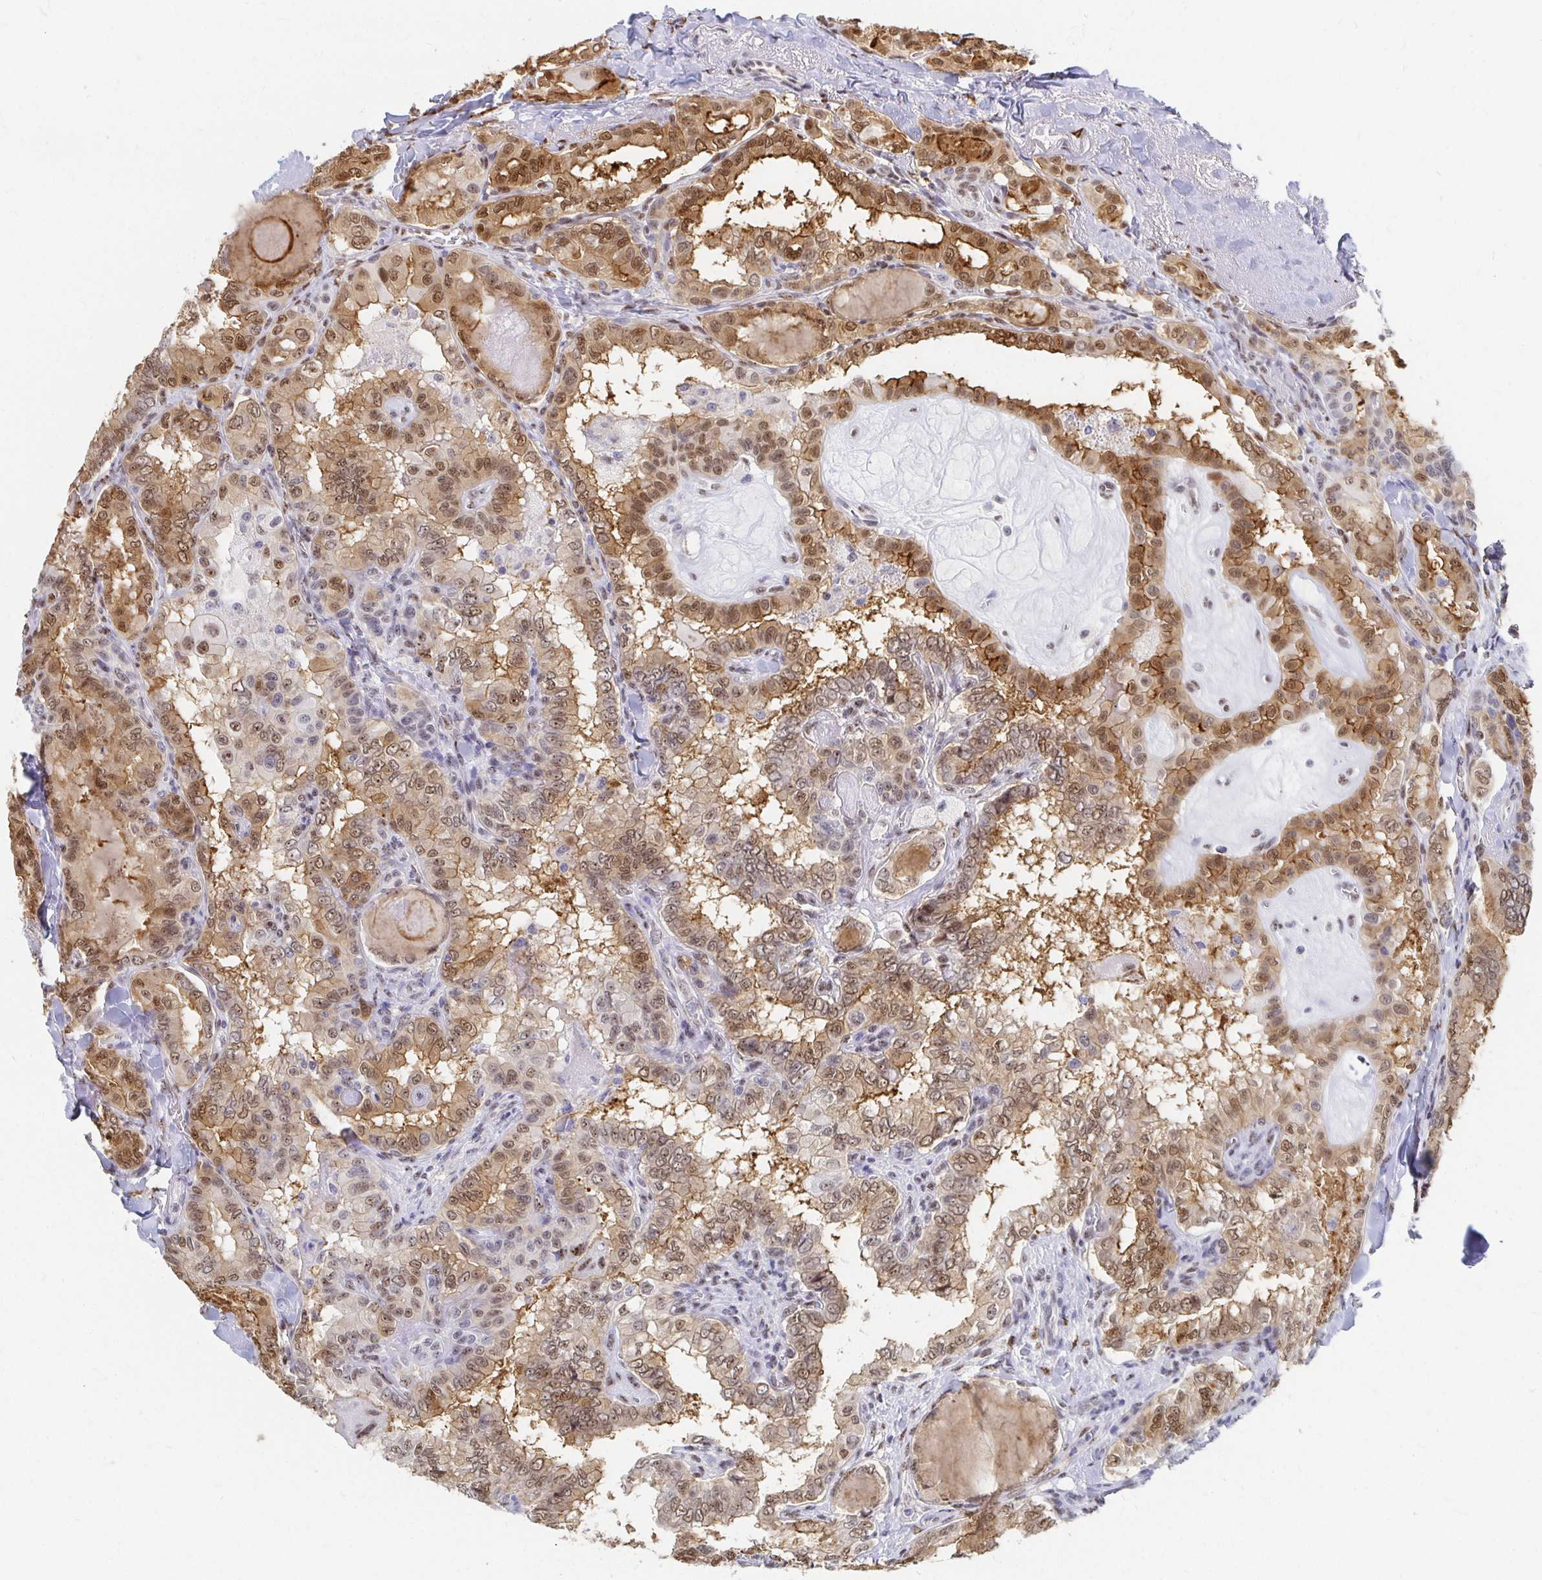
{"staining": {"intensity": "moderate", "quantity": ">75%", "location": "cytoplasmic/membranous,nuclear"}, "tissue": "thyroid cancer", "cell_type": "Tumor cells", "image_type": "cancer", "snomed": [{"axis": "morphology", "description": "Papillary adenocarcinoma, NOS"}, {"axis": "topography", "description": "Thyroid gland"}], "caption": "Immunohistochemistry histopathology image of human thyroid cancer stained for a protein (brown), which shows medium levels of moderate cytoplasmic/membranous and nuclear positivity in approximately >75% of tumor cells.", "gene": "CLIC3", "patient": {"sex": "female", "age": 75}}